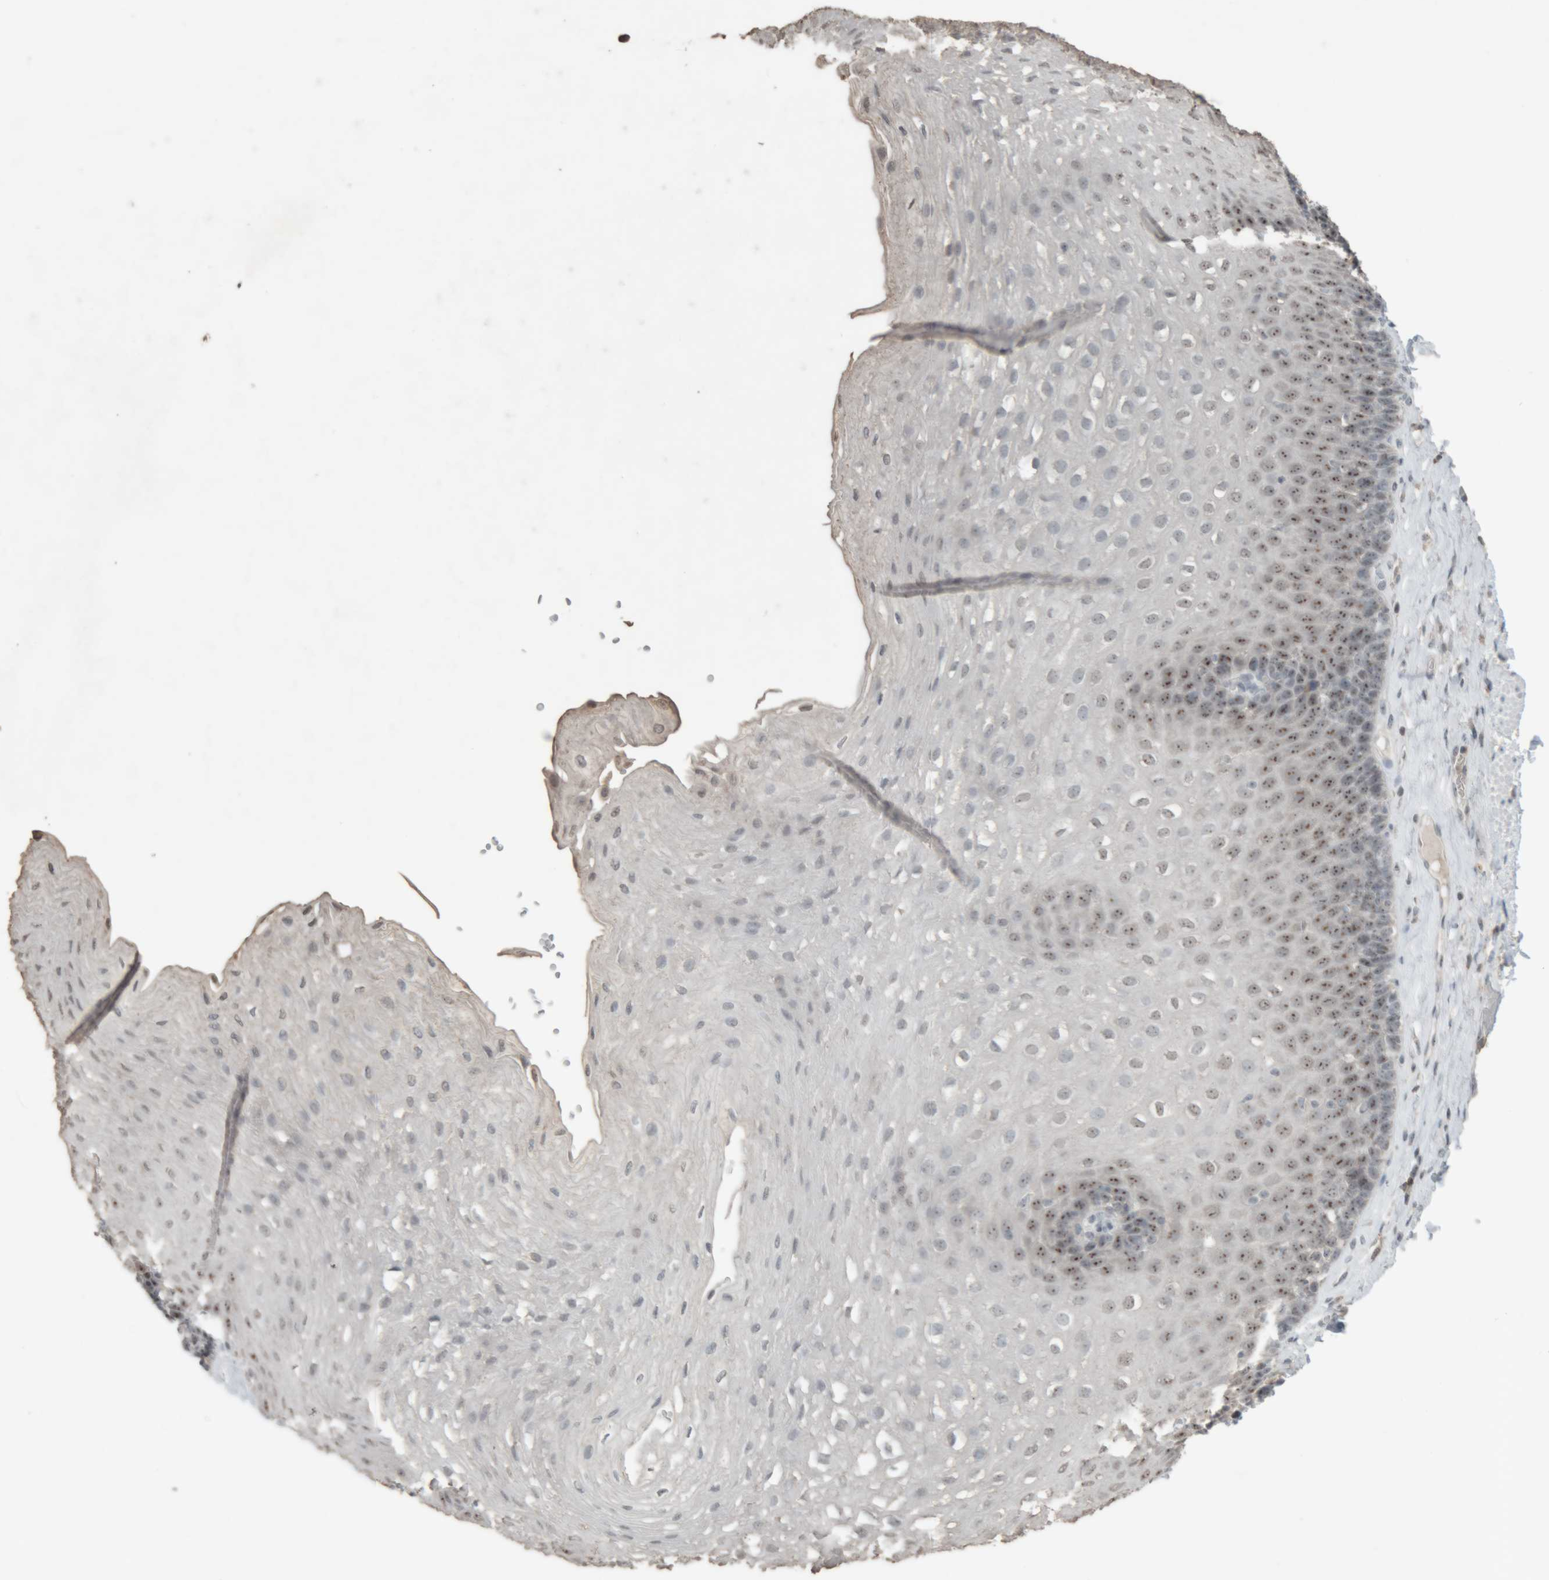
{"staining": {"intensity": "moderate", "quantity": "25%-75%", "location": "nuclear"}, "tissue": "esophagus", "cell_type": "Squamous epithelial cells", "image_type": "normal", "snomed": [{"axis": "morphology", "description": "Normal tissue, NOS"}, {"axis": "topography", "description": "Esophagus"}], "caption": "Brown immunohistochemical staining in unremarkable human esophagus demonstrates moderate nuclear expression in approximately 25%-75% of squamous epithelial cells. The staining was performed using DAB, with brown indicating positive protein expression. Nuclei are stained blue with hematoxylin.", "gene": "RPF1", "patient": {"sex": "female", "age": 66}}